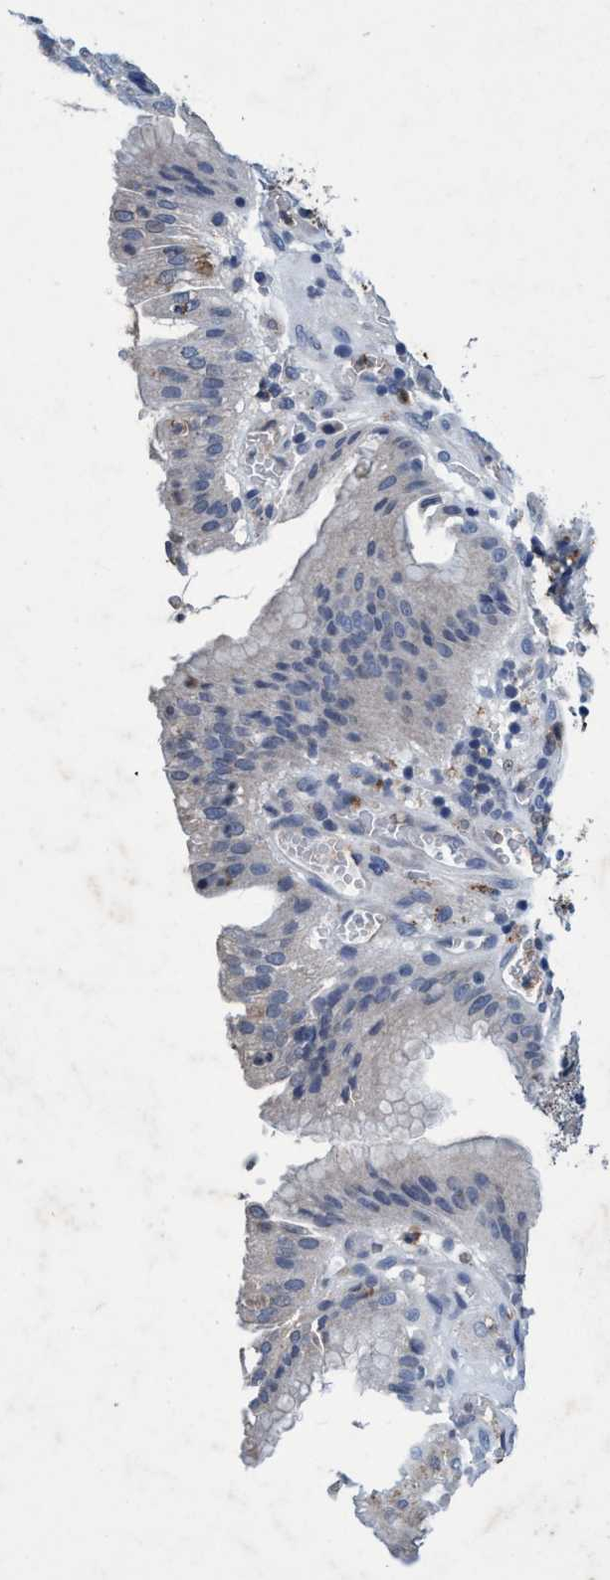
{"staining": {"intensity": "weak", "quantity": "<25%", "location": "cytoplasmic/membranous"}, "tissue": "stomach cancer", "cell_type": "Tumor cells", "image_type": "cancer", "snomed": [{"axis": "morphology", "description": "Normal tissue, NOS"}, {"axis": "morphology", "description": "Adenocarcinoma, NOS"}, {"axis": "topography", "description": "Stomach"}], "caption": "There is no significant expression in tumor cells of stomach cancer.", "gene": "GRB14", "patient": {"sex": "male", "age": 48}}